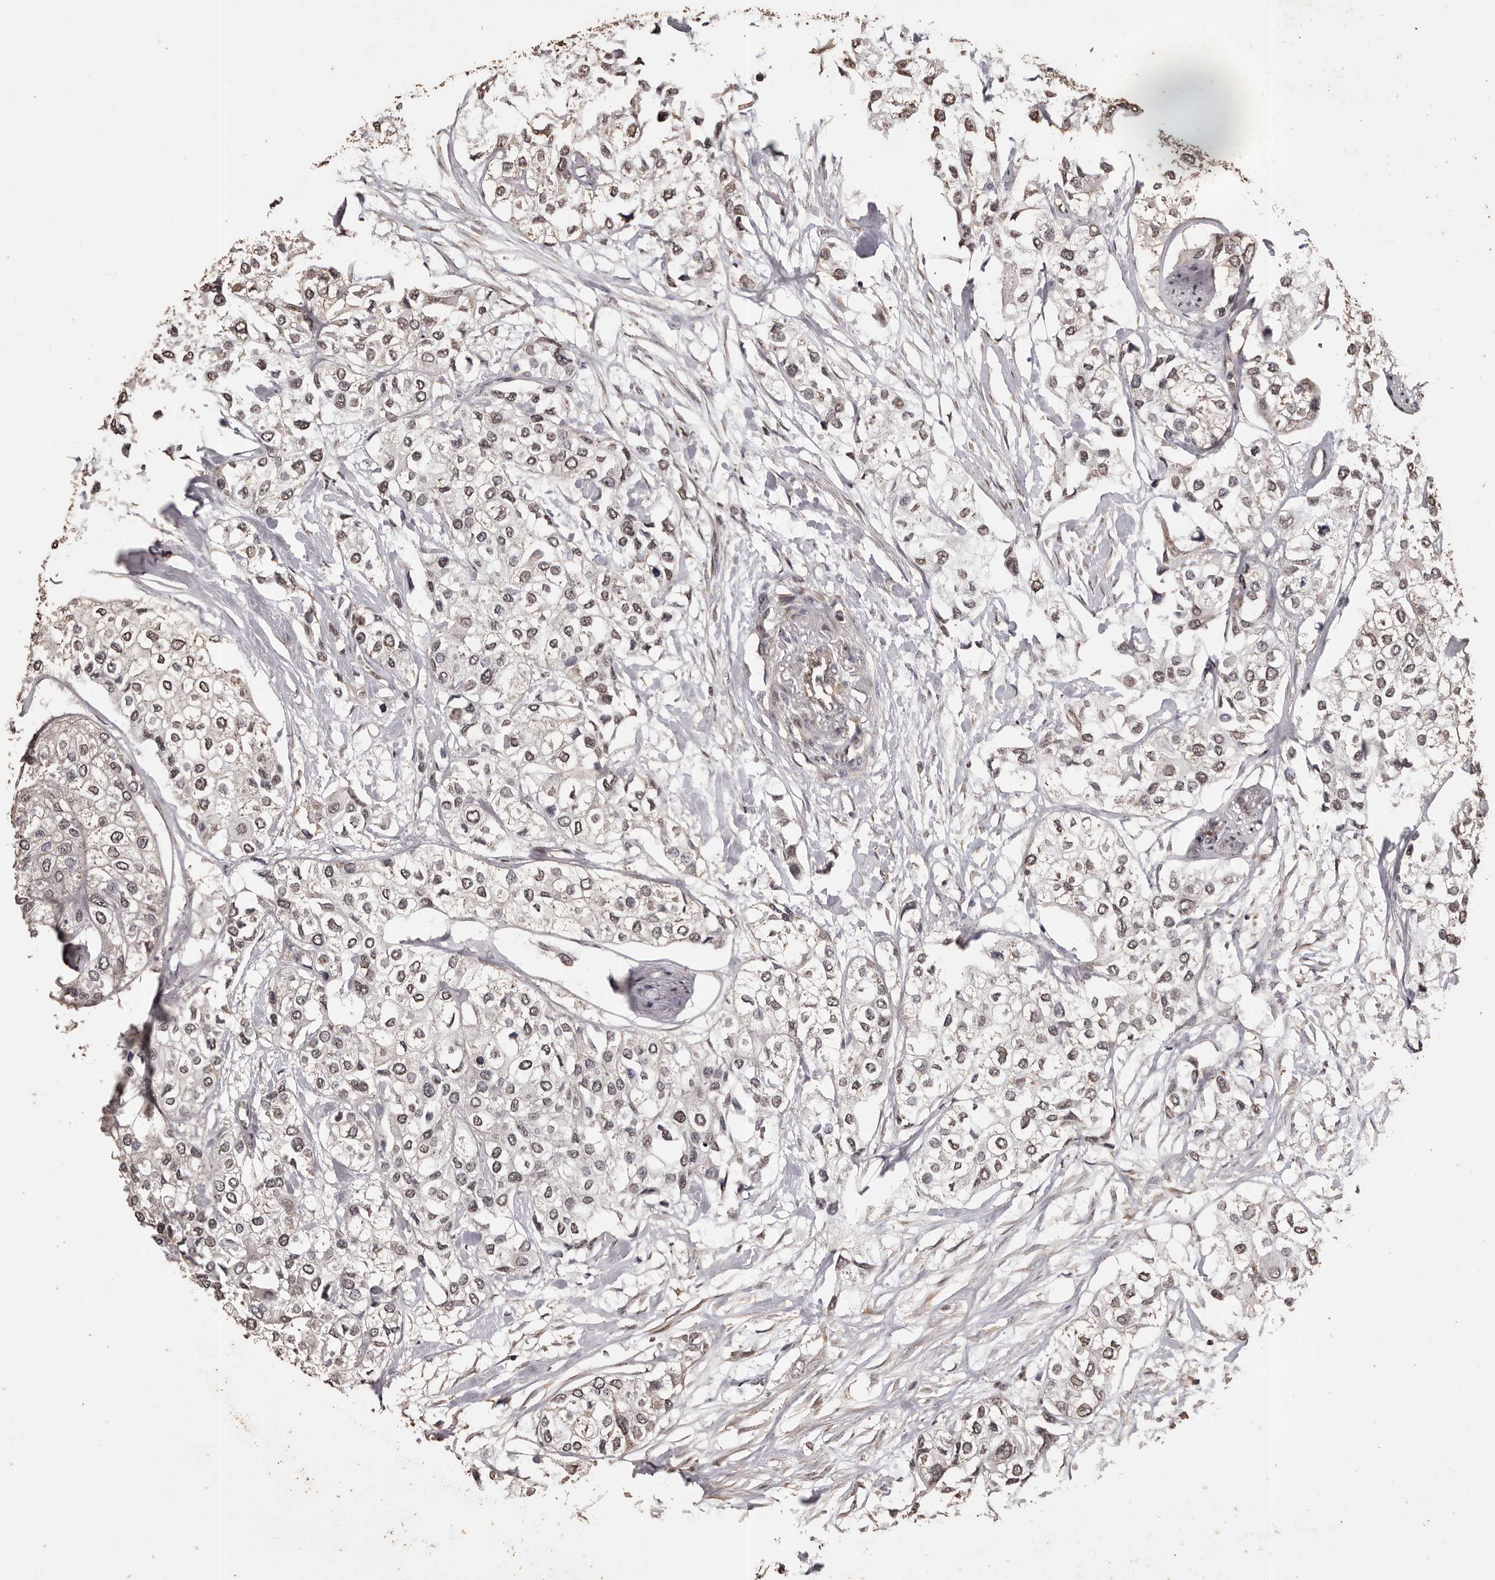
{"staining": {"intensity": "weak", "quantity": ">75%", "location": "nuclear"}, "tissue": "urothelial cancer", "cell_type": "Tumor cells", "image_type": "cancer", "snomed": [{"axis": "morphology", "description": "Urothelial carcinoma, High grade"}, {"axis": "topography", "description": "Urinary bladder"}], "caption": "Human urothelial carcinoma (high-grade) stained with a brown dye displays weak nuclear positive staining in about >75% of tumor cells.", "gene": "NAV1", "patient": {"sex": "male", "age": 64}}